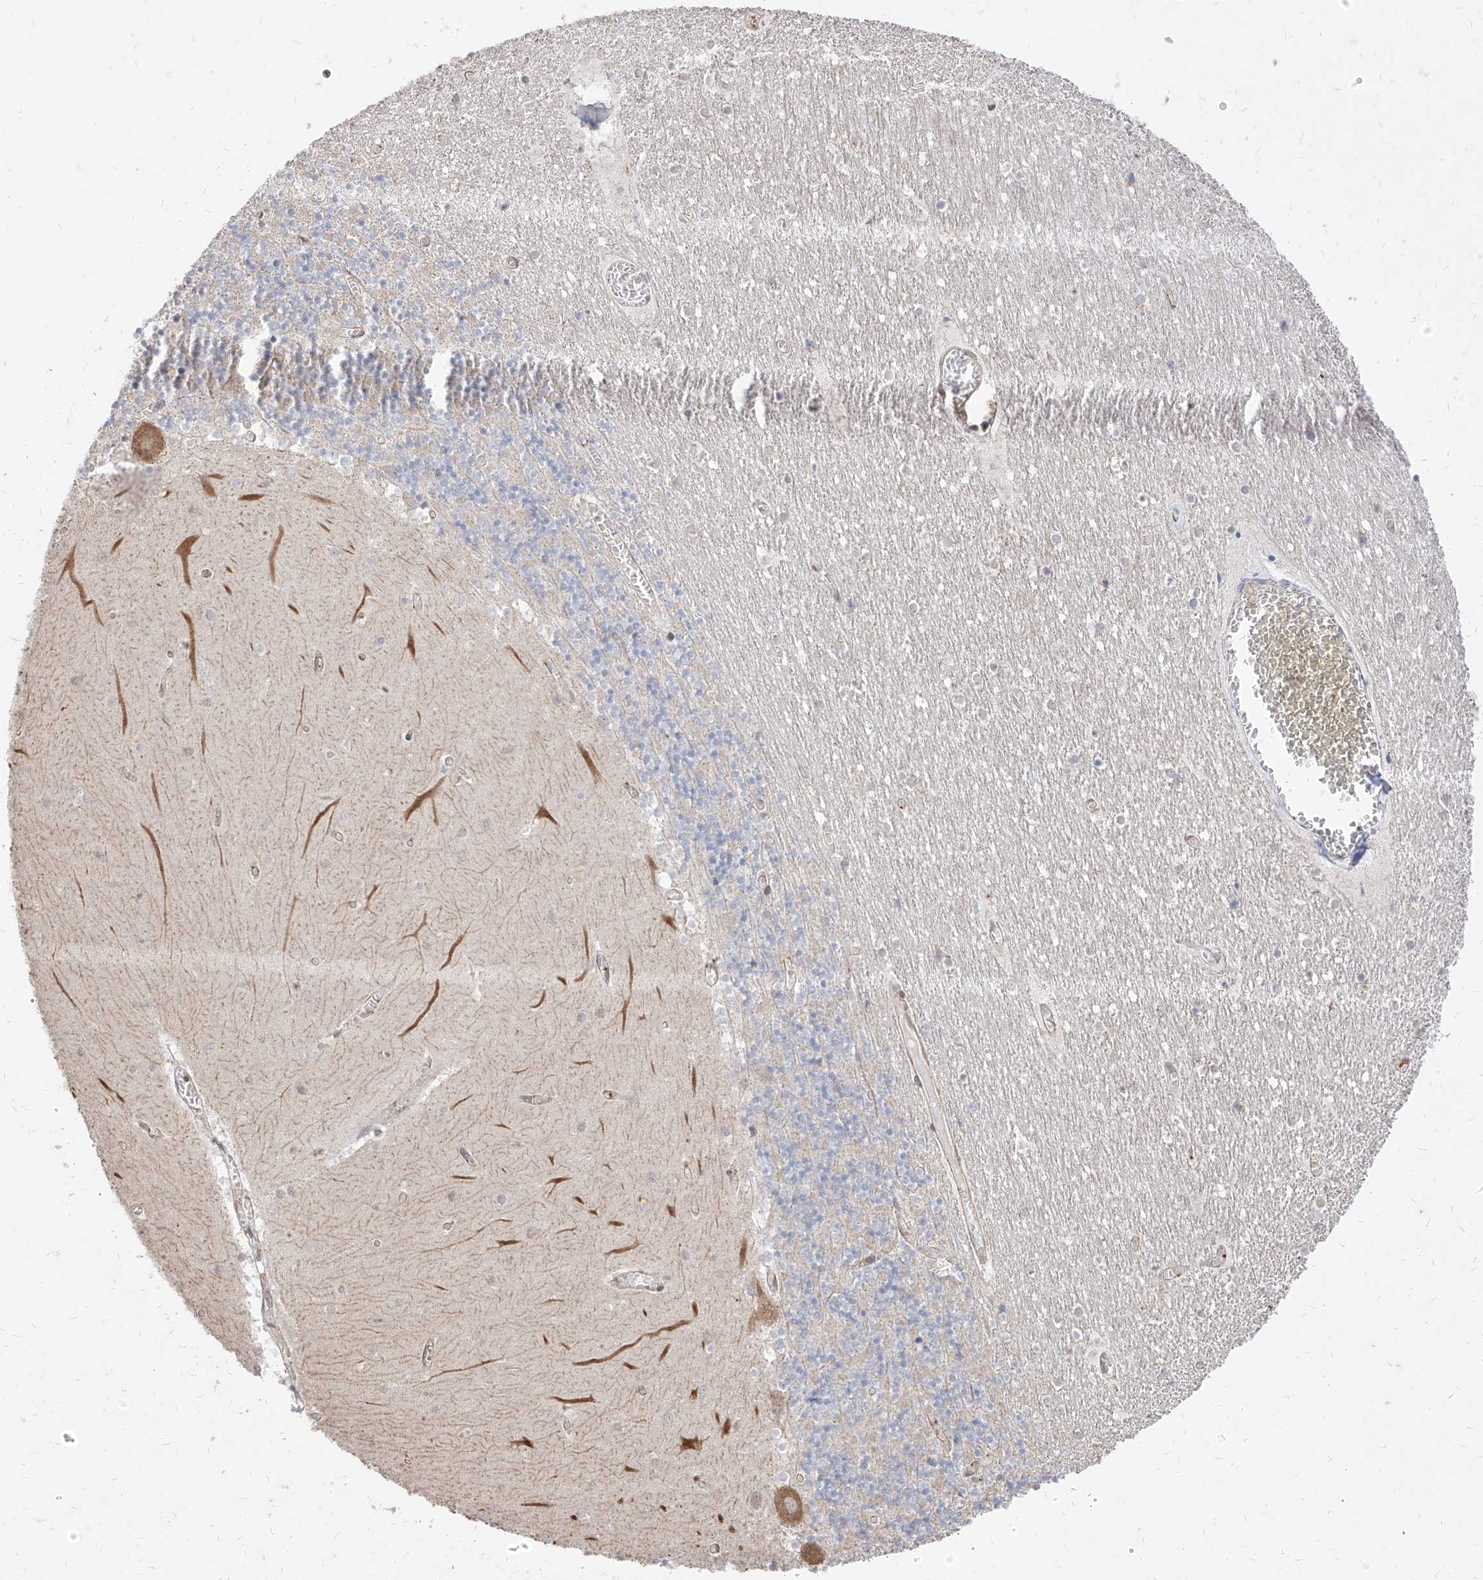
{"staining": {"intensity": "negative", "quantity": "none", "location": "none"}, "tissue": "cerebellum", "cell_type": "Cells in granular layer", "image_type": "normal", "snomed": [{"axis": "morphology", "description": "Normal tissue, NOS"}, {"axis": "topography", "description": "Cerebellum"}], "caption": "Cells in granular layer show no significant expression in benign cerebellum. Nuclei are stained in blue.", "gene": "C8orf82", "patient": {"sex": "female", "age": 28}}